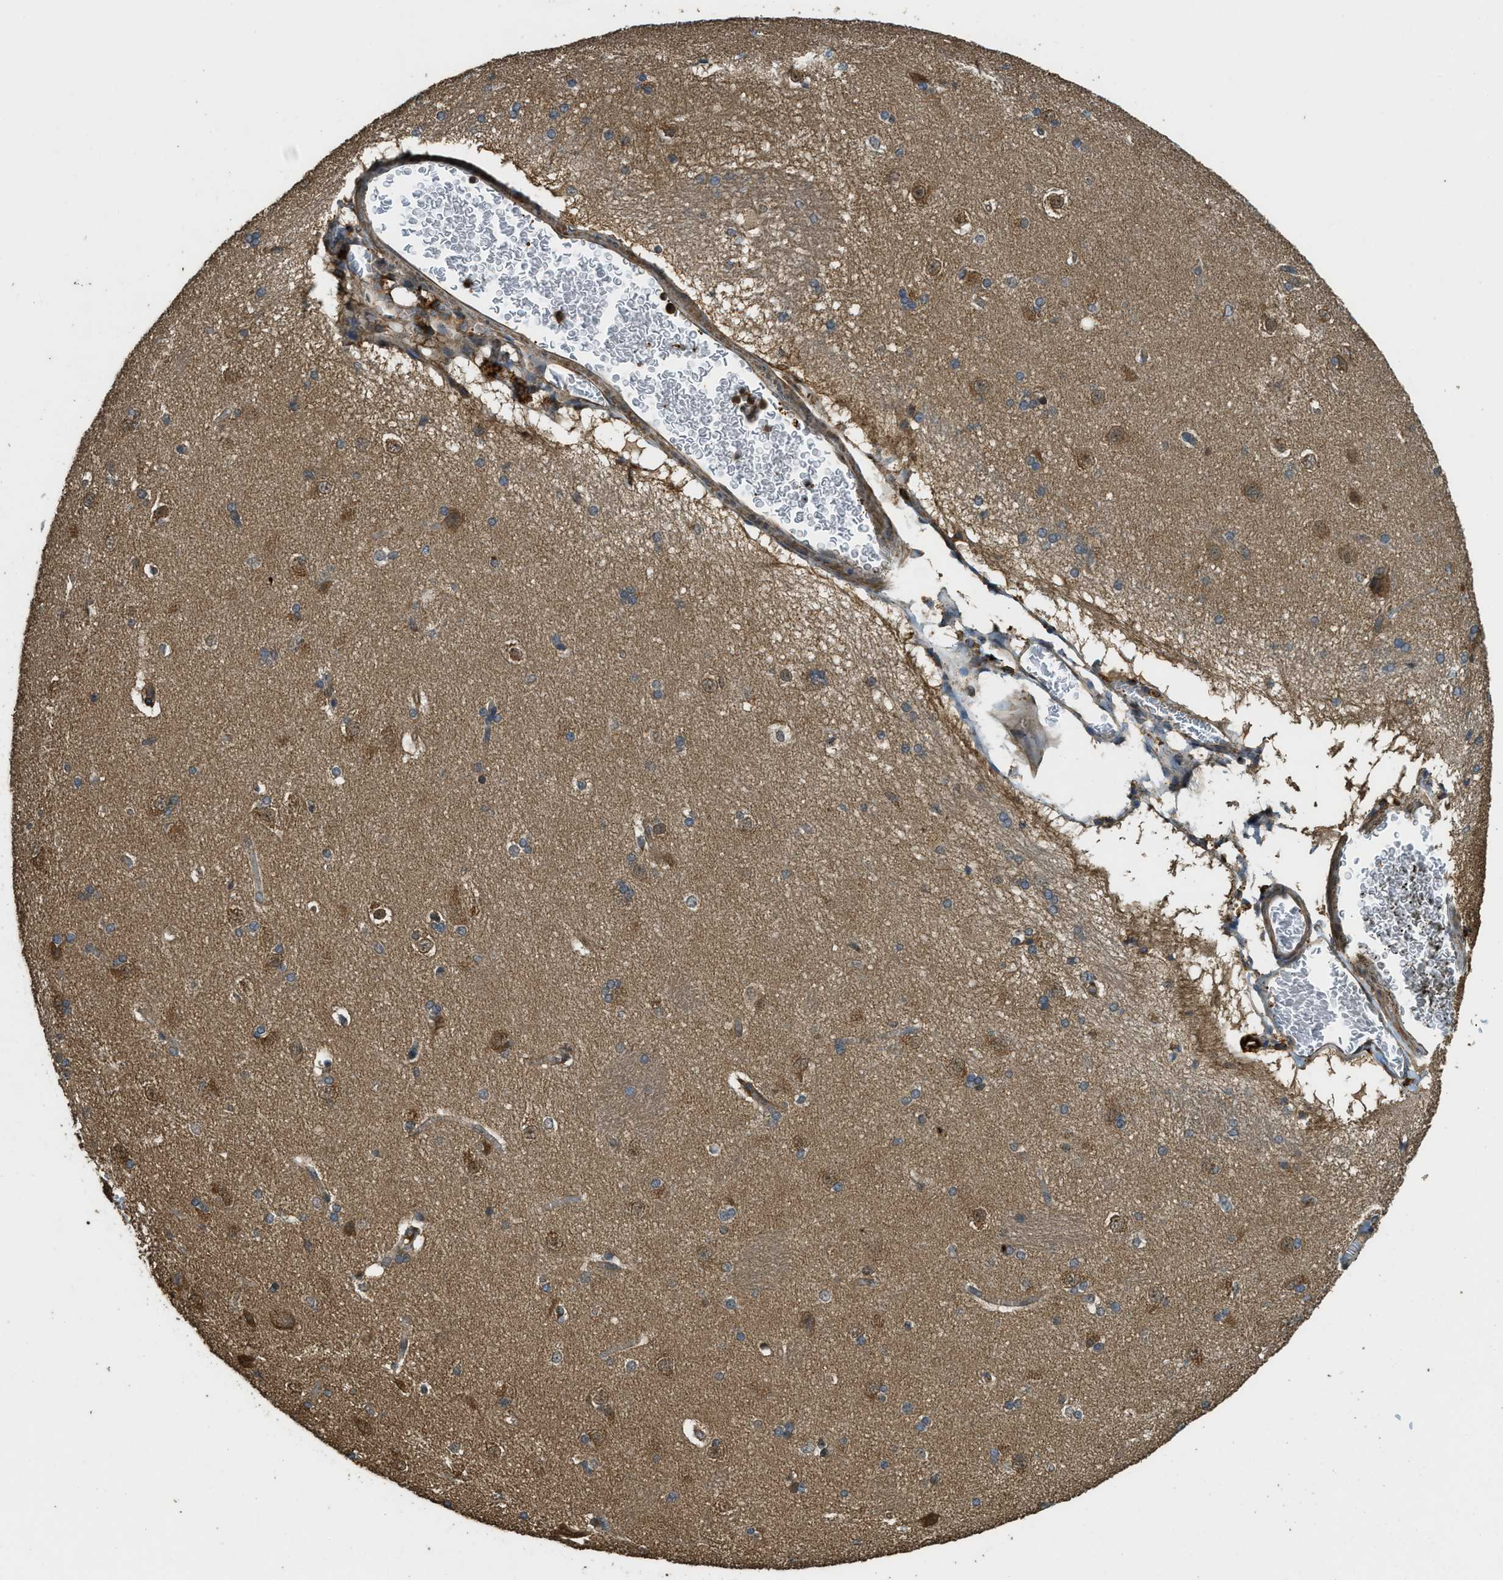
{"staining": {"intensity": "weak", "quantity": "<25%", "location": "cytoplasmic/membranous"}, "tissue": "caudate", "cell_type": "Glial cells", "image_type": "normal", "snomed": [{"axis": "morphology", "description": "Normal tissue, NOS"}, {"axis": "topography", "description": "Lateral ventricle wall"}], "caption": "An image of caudate stained for a protein displays no brown staining in glial cells.", "gene": "PPP6R3", "patient": {"sex": "female", "age": 19}}